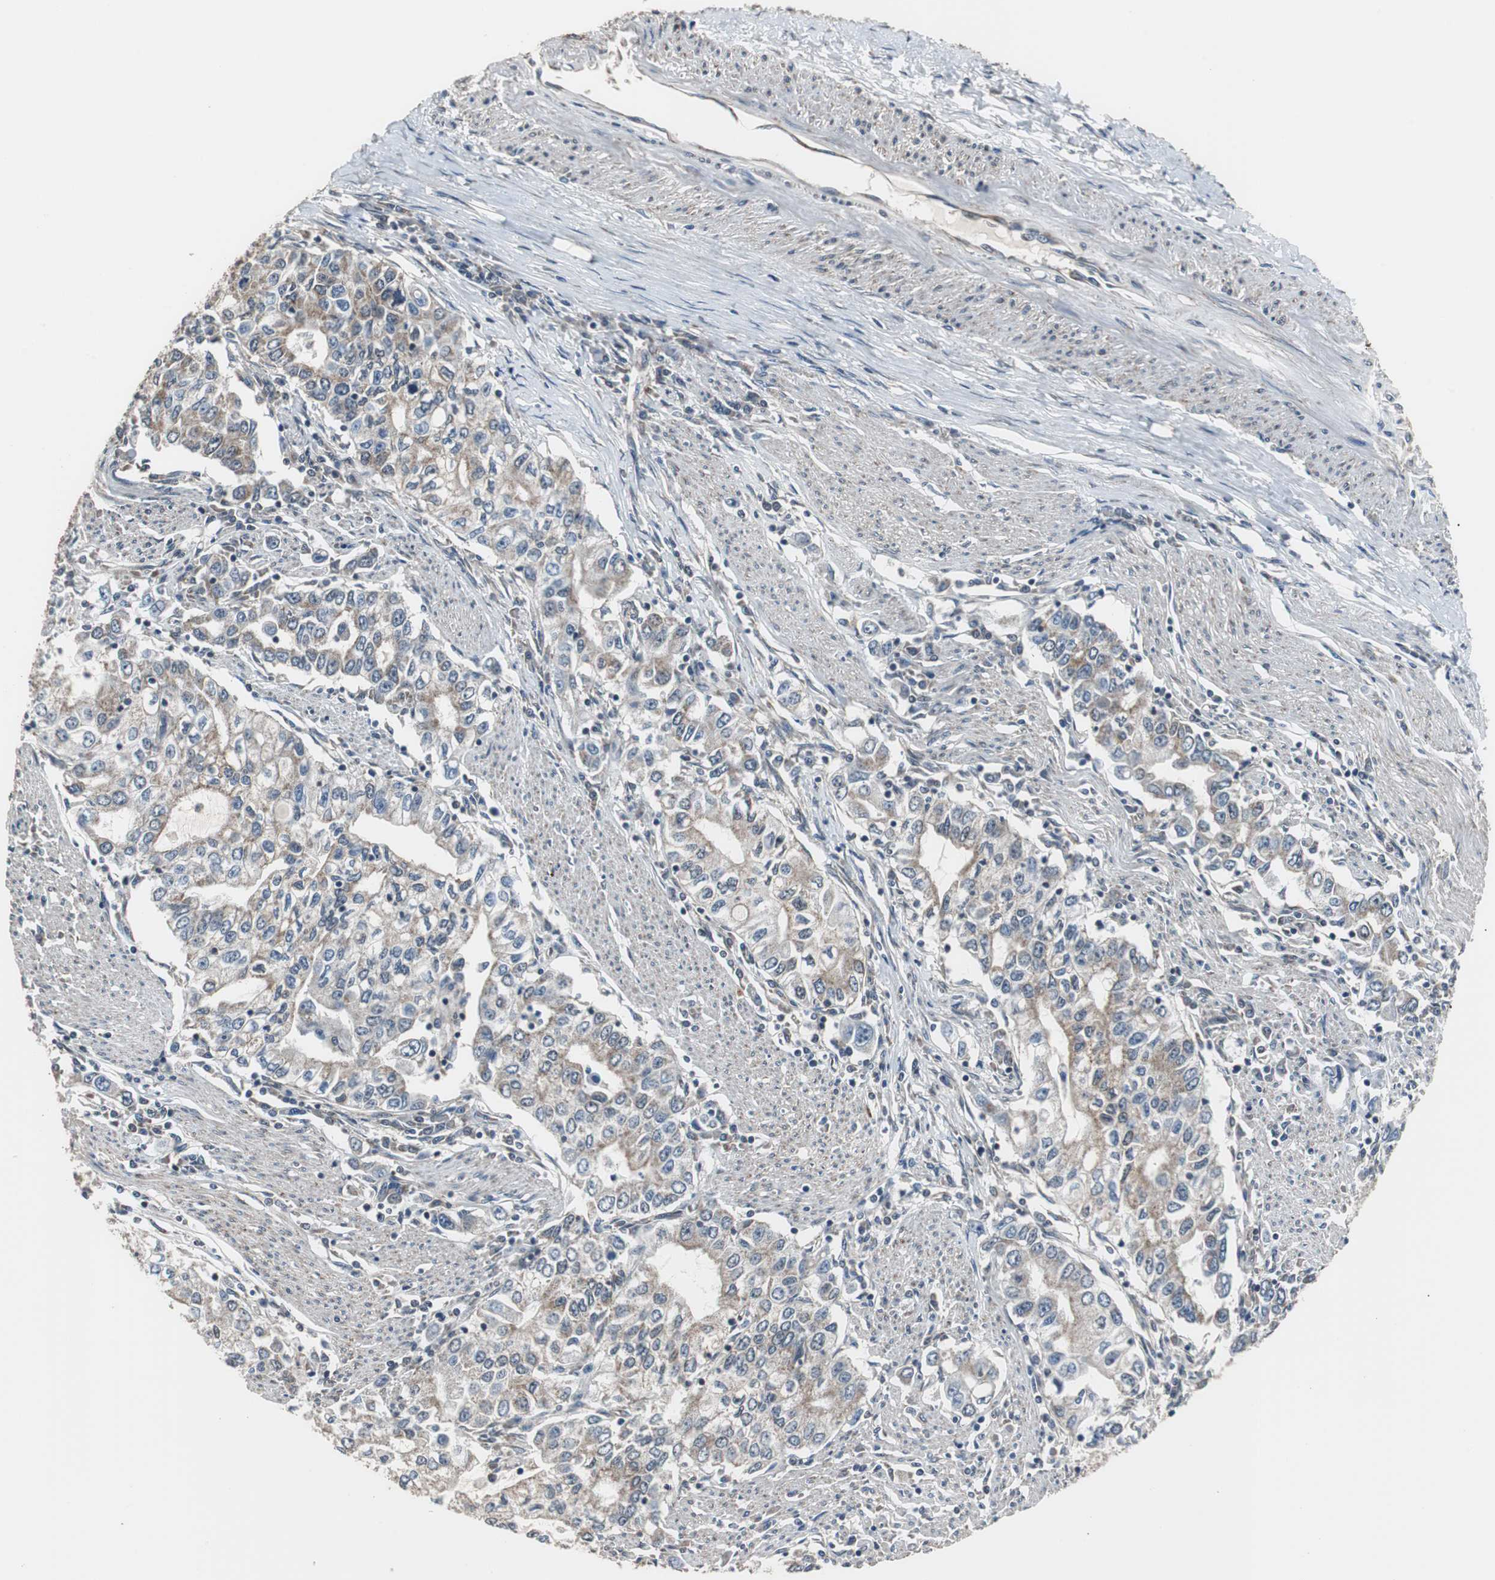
{"staining": {"intensity": "moderate", "quantity": "25%-75%", "location": "cytoplasmic/membranous"}, "tissue": "stomach cancer", "cell_type": "Tumor cells", "image_type": "cancer", "snomed": [{"axis": "morphology", "description": "Adenocarcinoma, NOS"}, {"axis": "topography", "description": "Stomach, lower"}], "caption": "Immunohistochemical staining of human stomach cancer demonstrates moderate cytoplasmic/membranous protein positivity in about 25%-75% of tumor cells. Nuclei are stained in blue.", "gene": "ZHX2", "patient": {"sex": "female", "age": 72}}